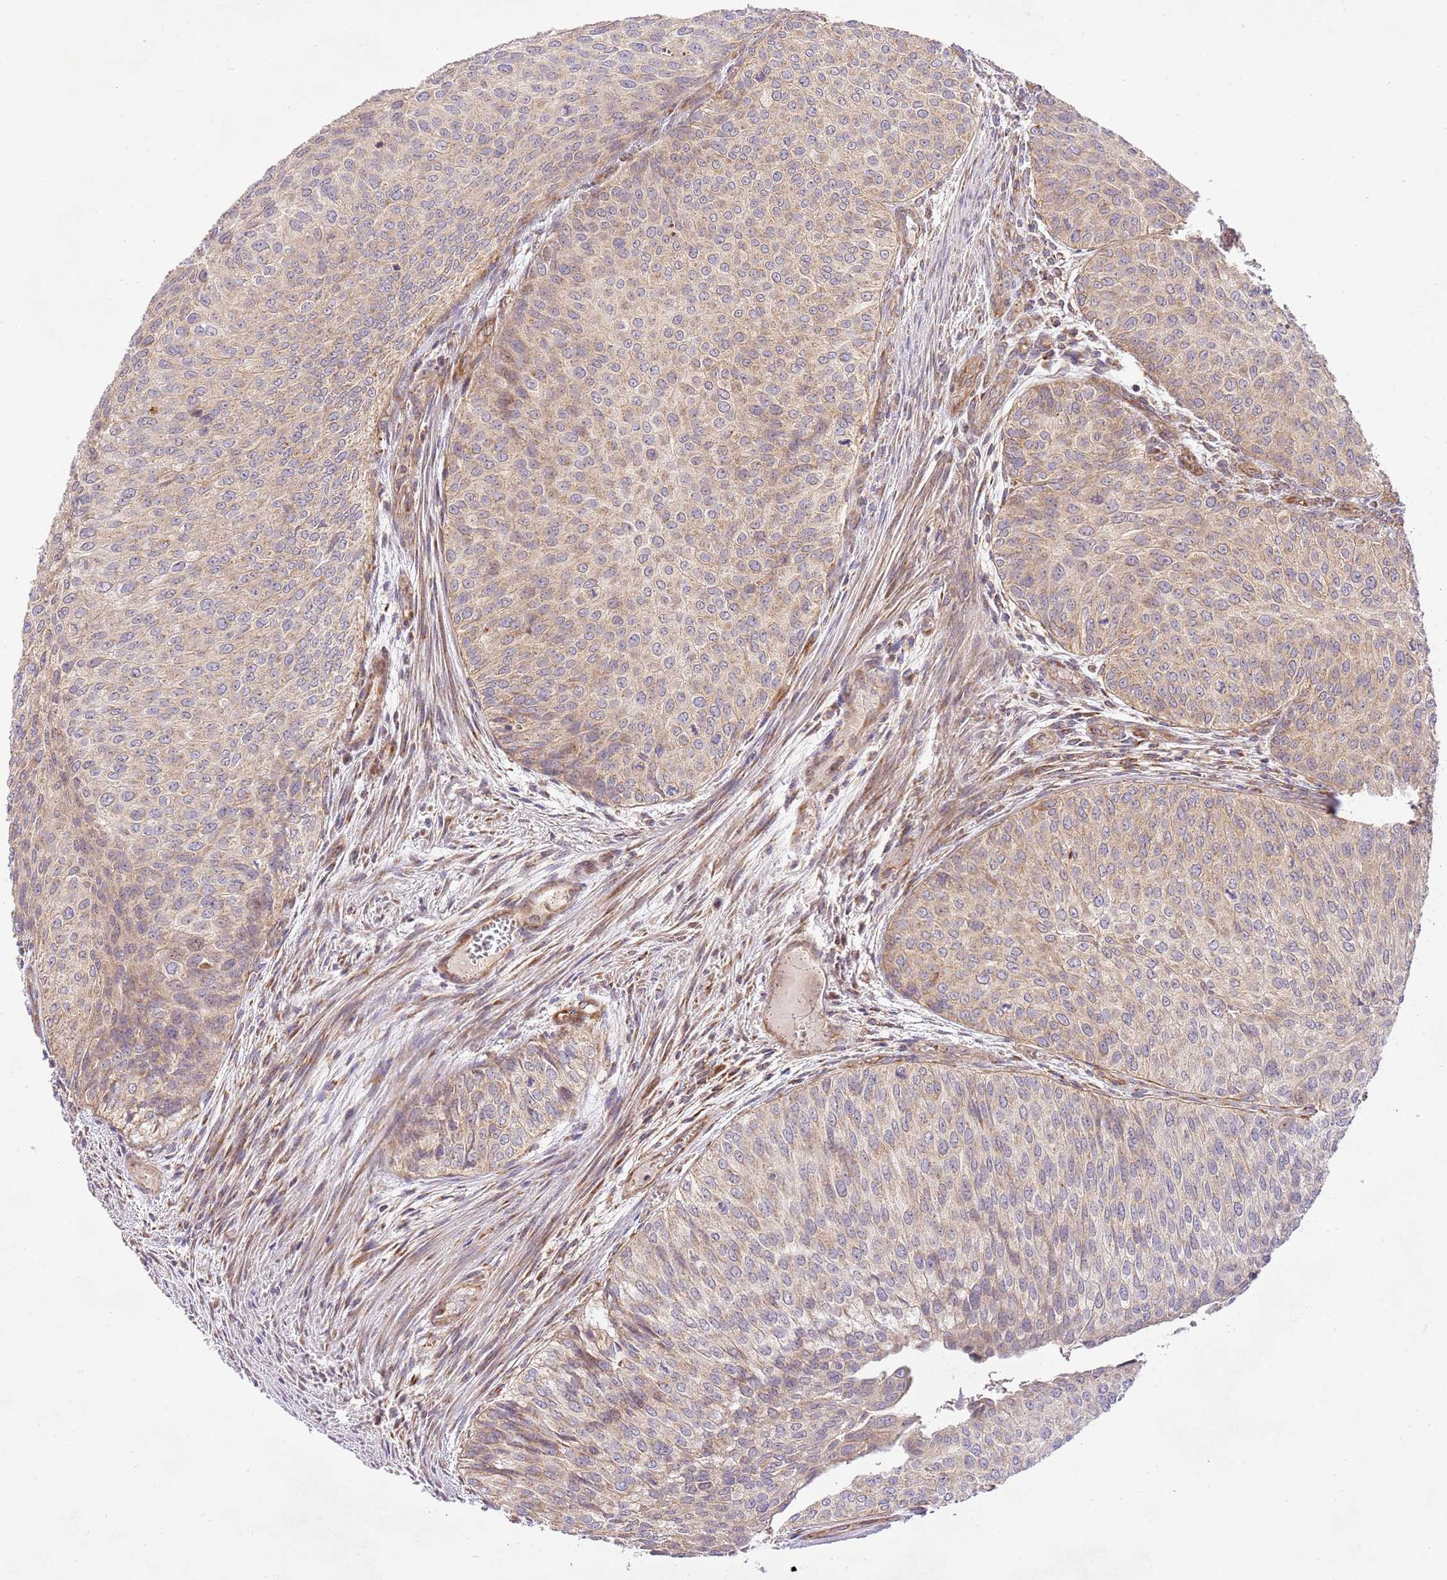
{"staining": {"intensity": "weak", "quantity": "25%-75%", "location": "cytoplasmic/membranous"}, "tissue": "urothelial cancer", "cell_type": "Tumor cells", "image_type": "cancer", "snomed": [{"axis": "morphology", "description": "Urothelial carcinoma, Low grade"}, {"axis": "topography", "description": "Urinary bladder"}], "caption": "High-power microscopy captured an IHC histopathology image of urothelial cancer, revealing weak cytoplasmic/membranous expression in about 25%-75% of tumor cells.", "gene": "SPATA2L", "patient": {"sex": "male", "age": 84}}